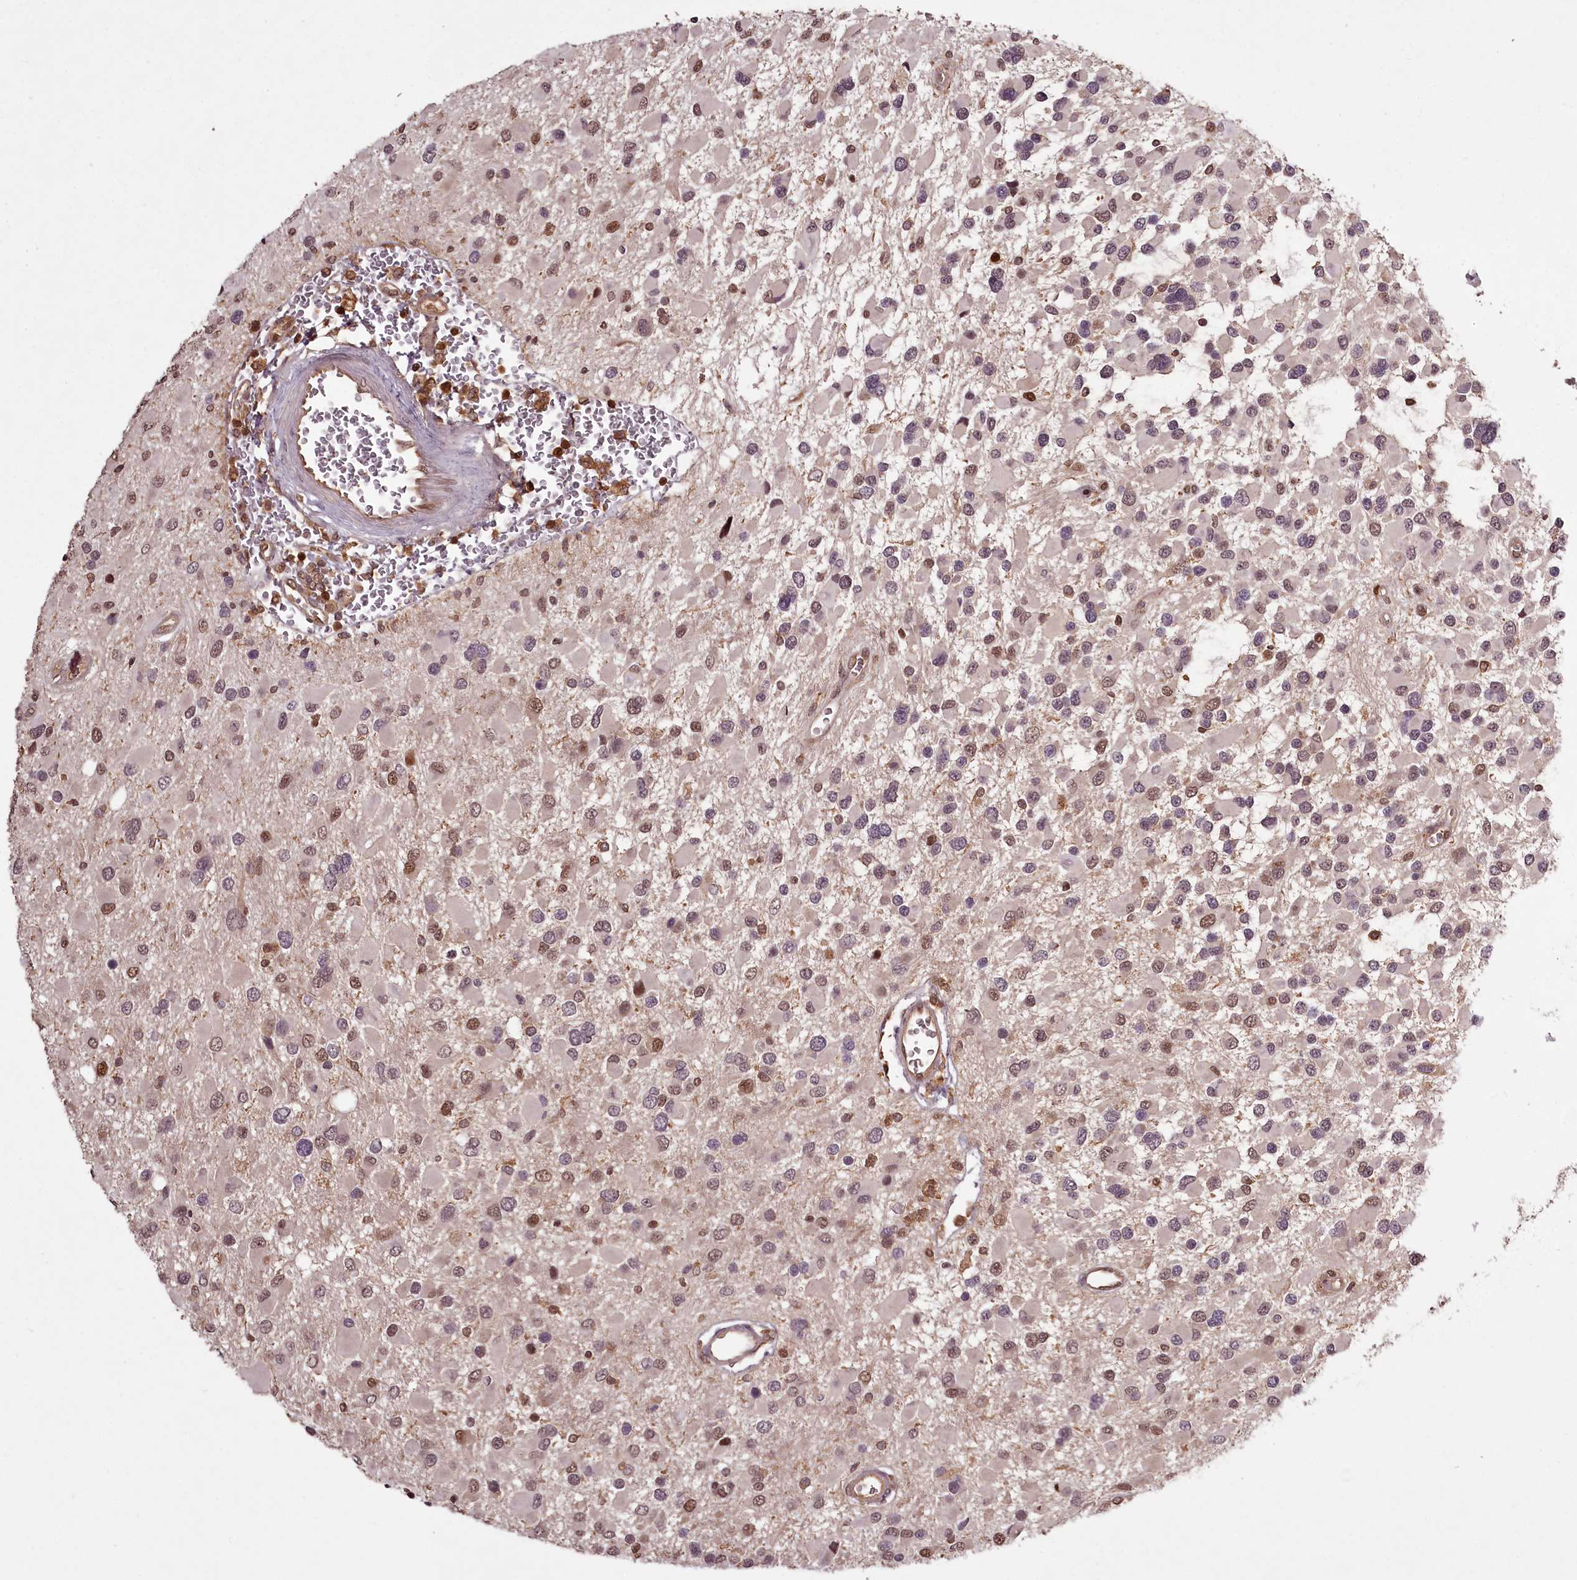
{"staining": {"intensity": "moderate", "quantity": "<25%", "location": "nuclear"}, "tissue": "glioma", "cell_type": "Tumor cells", "image_type": "cancer", "snomed": [{"axis": "morphology", "description": "Glioma, malignant, High grade"}, {"axis": "topography", "description": "Brain"}], "caption": "DAB immunohistochemical staining of malignant glioma (high-grade) shows moderate nuclear protein expression in approximately <25% of tumor cells.", "gene": "NPRL2", "patient": {"sex": "male", "age": 53}}